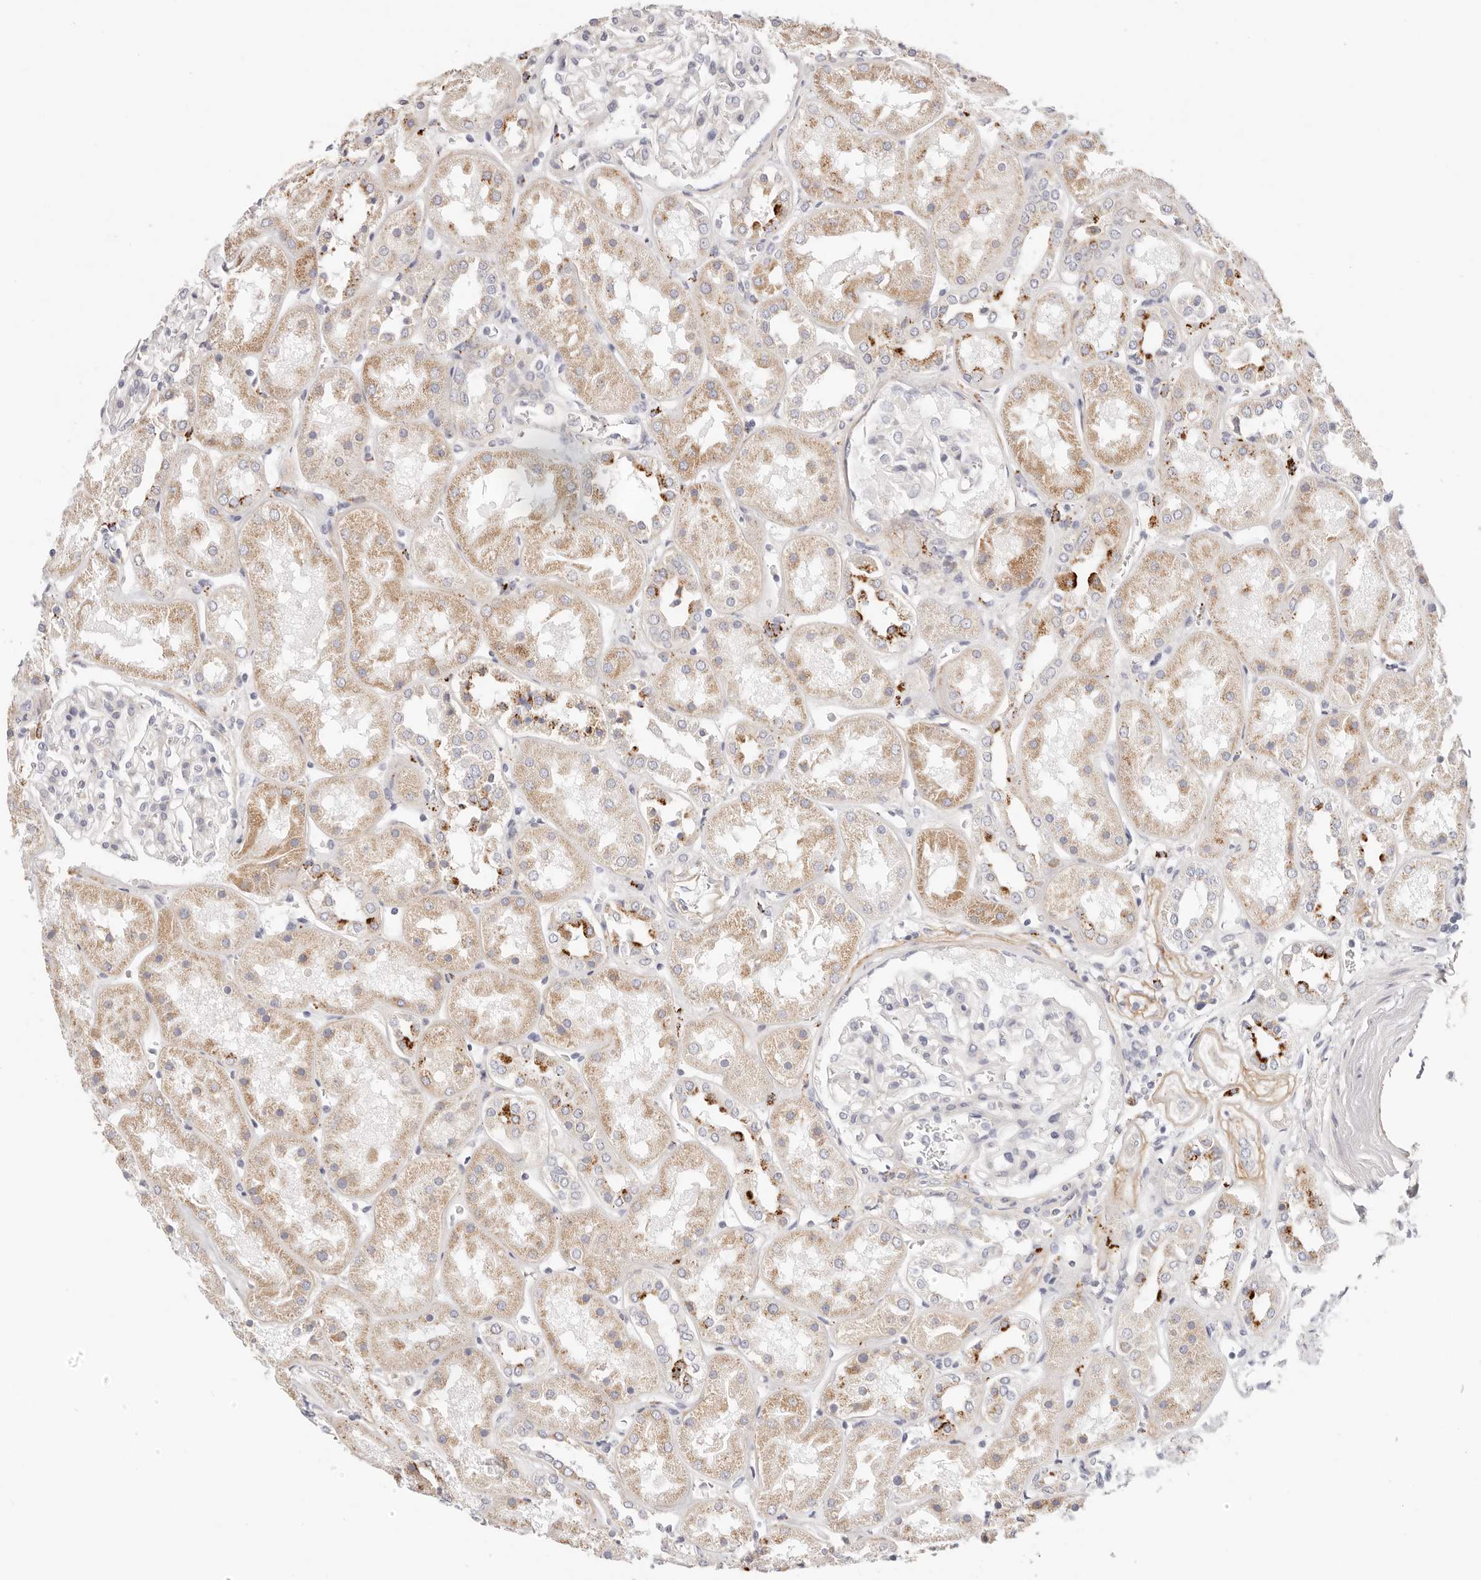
{"staining": {"intensity": "negative", "quantity": "none", "location": "none"}, "tissue": "kidney", "cell_type": "Cells in glomeruli", "image_type": "normal", "snomed": [{"axis": "morphology", "description": "Normal tissue, NOS"}, {"axis": "topography", "description": "Kidney"}], "caption": "An immunohistochemistry (IHC) histopathology image of normal kidney is shown. There is no staining in cells in glomeruli of kidney. (DAB immunohistochemistry with hematoxylin counter stain).", "gene": "STKLD1", "patient": {"sex": "male", "age": 70}}